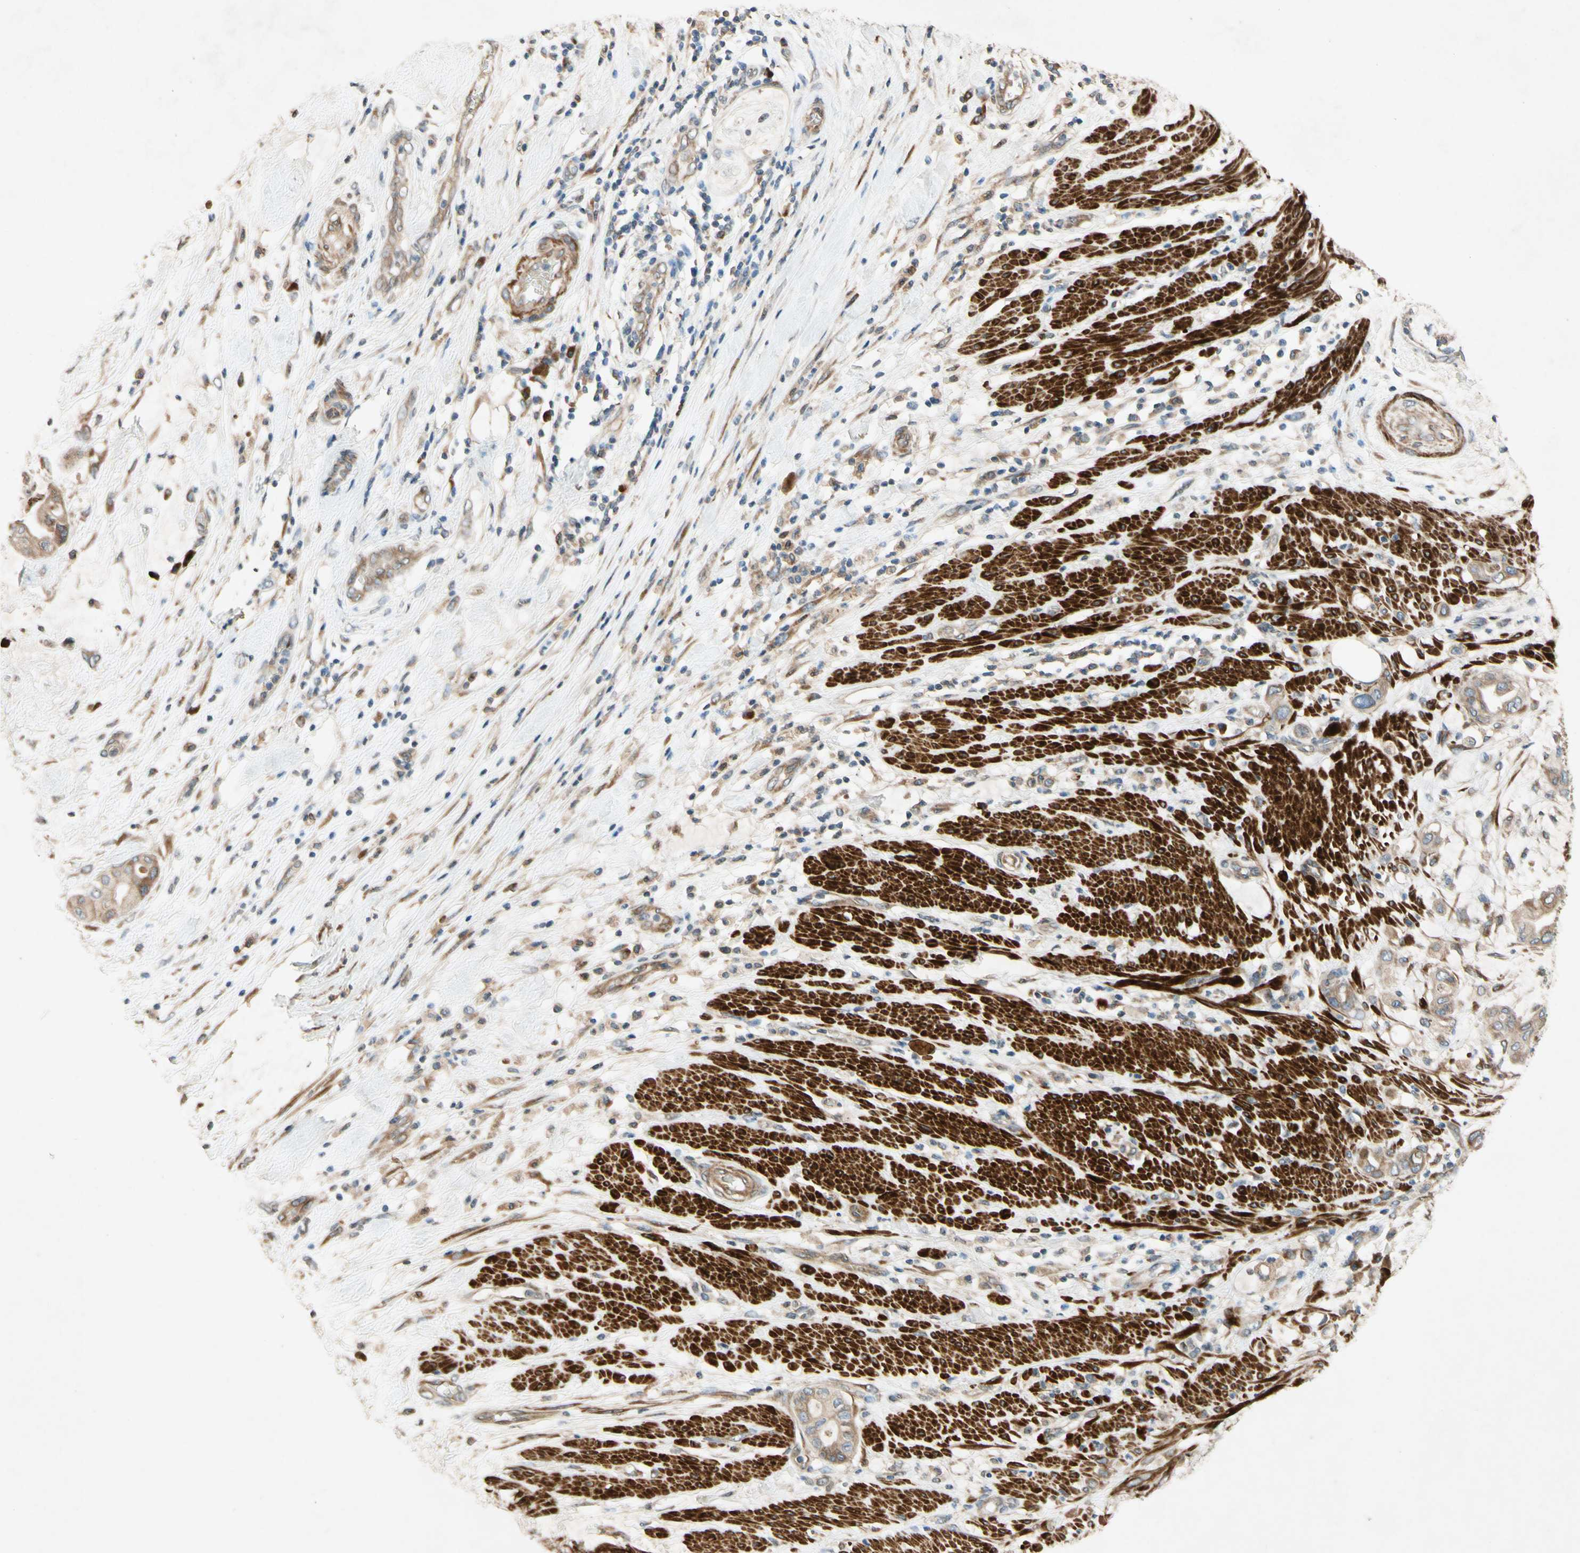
{"staining": {"intensity": "weak", "quantity": ">75%", "location": "cytoplasmic/membranous,nuclear"}, "tissue": "pancreatic cancer", "cell_type": "Tumor cells", "image_type": "cancer", "snomed": [{"axis": "morphology", "description": "Adenocarcinoma, NOS"}, {"axis": "morphology", "description": "Adenocarcinoma, metastatic, NOS"}, {"axis": "topography", "description": "Lymph node"}, {"axis": "topography", "description": "Pancreas"}, {"axis": "topography", "description": "Duodenum"}], "caption": "Immunohistochemical staining of metastatic adenocarcinoma (pancreatic) shows low levels of weak cytoplasmic/membranous and nuclear protein staining in about >75% of tumor cells. Nuclei are stained in blue.", "gene": "PTPRU", "patient": {"sex": "female", "age": 64}}